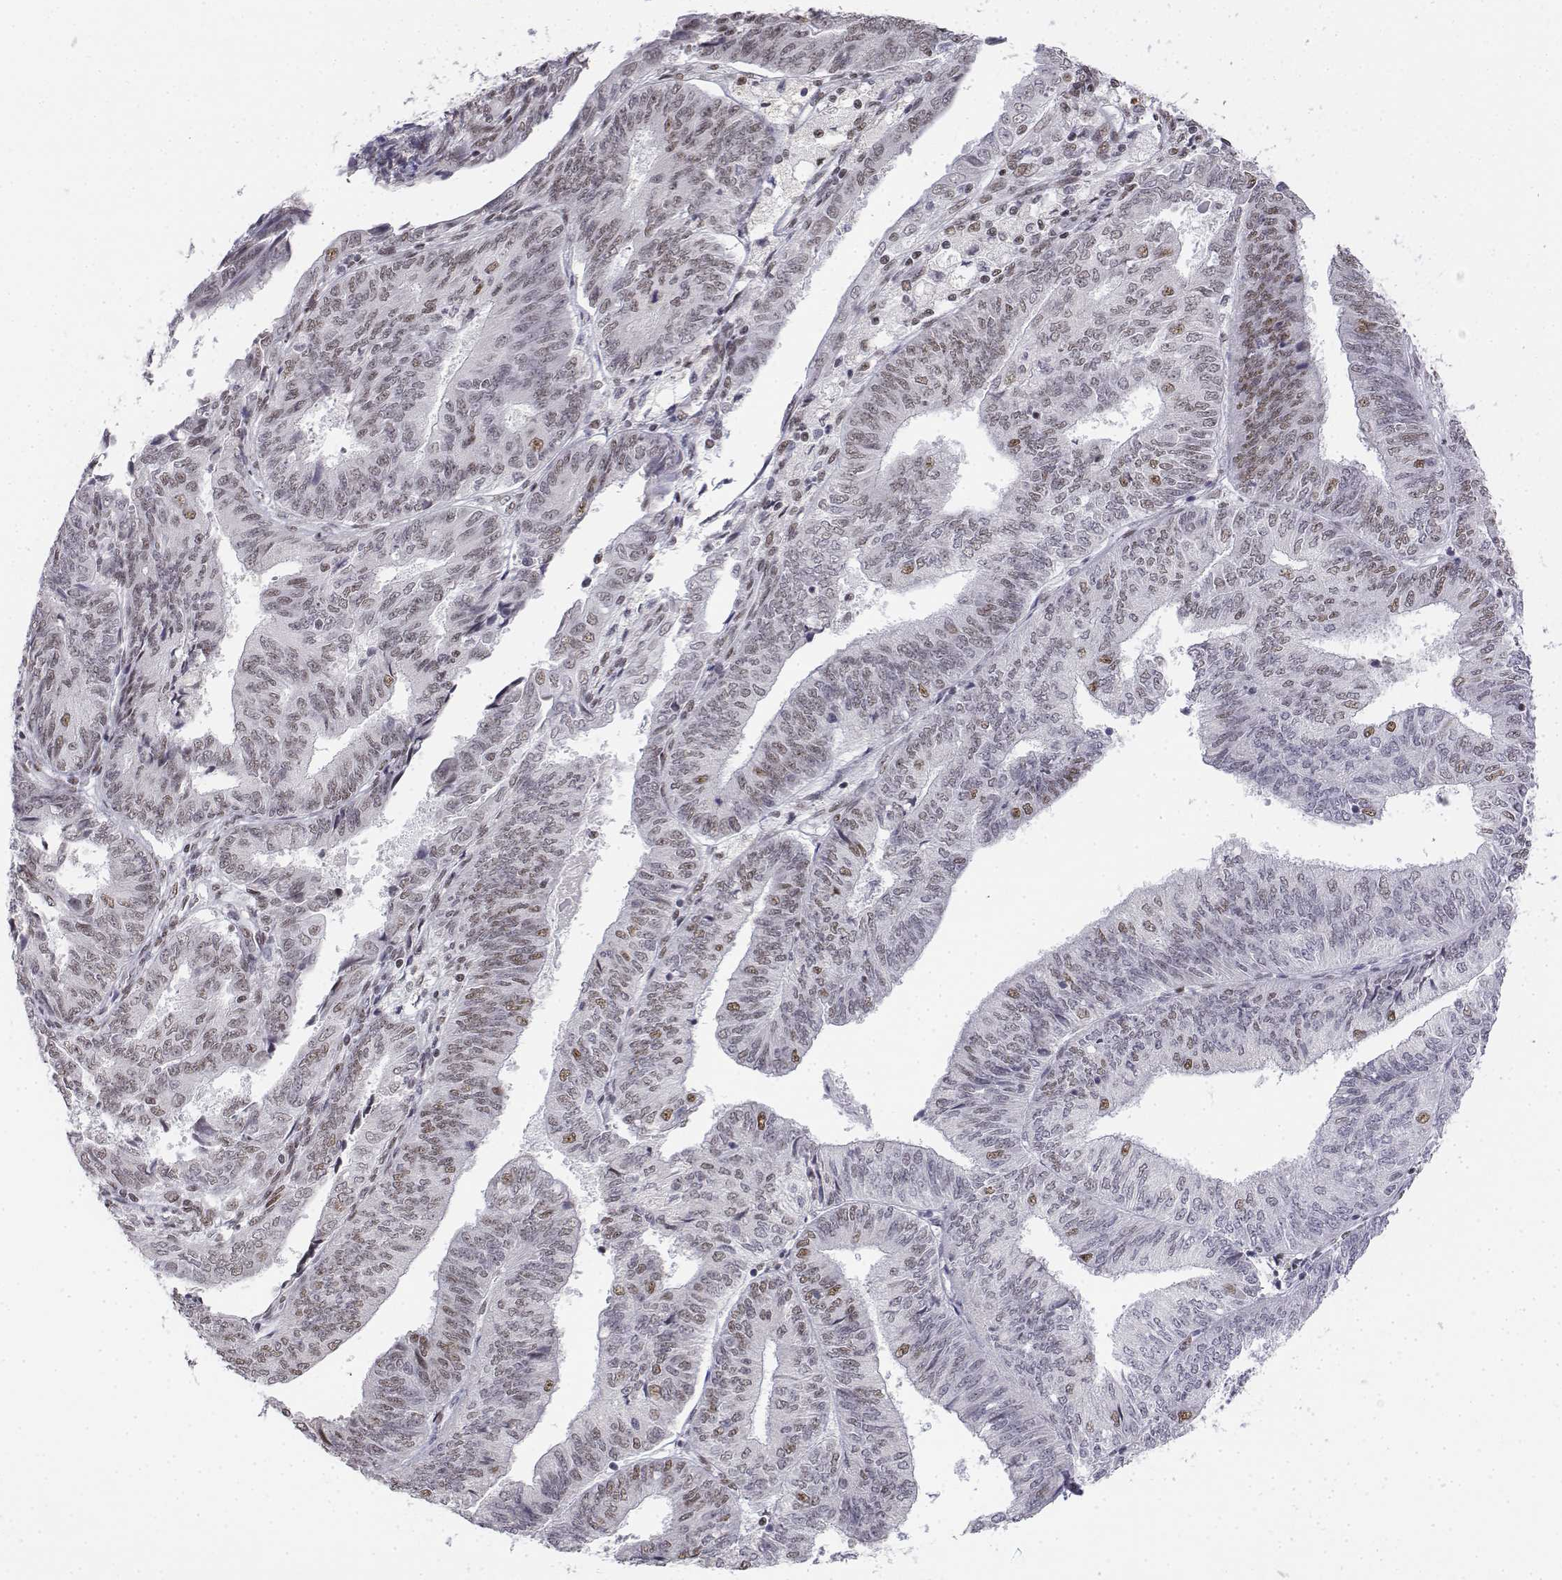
{"staining": {"intensity": "weak", "quantity": "<25%", "location": "nuclear"}, "tissue": "endometrial cancer", "cell_type": "Tumor cells", "image_type": "cancer", "snomed": [{"axis": "morphology", "description": "Adenocarcinoma, NOS"}, {"axis": "topography", "description": "Endometrium"}], "caption": "The histopathology image shows no staining of tumor cells in endometrial adenocarcinoma.", "gene": "SETD1A", "patient": {"sex": "female", "age": 58}}